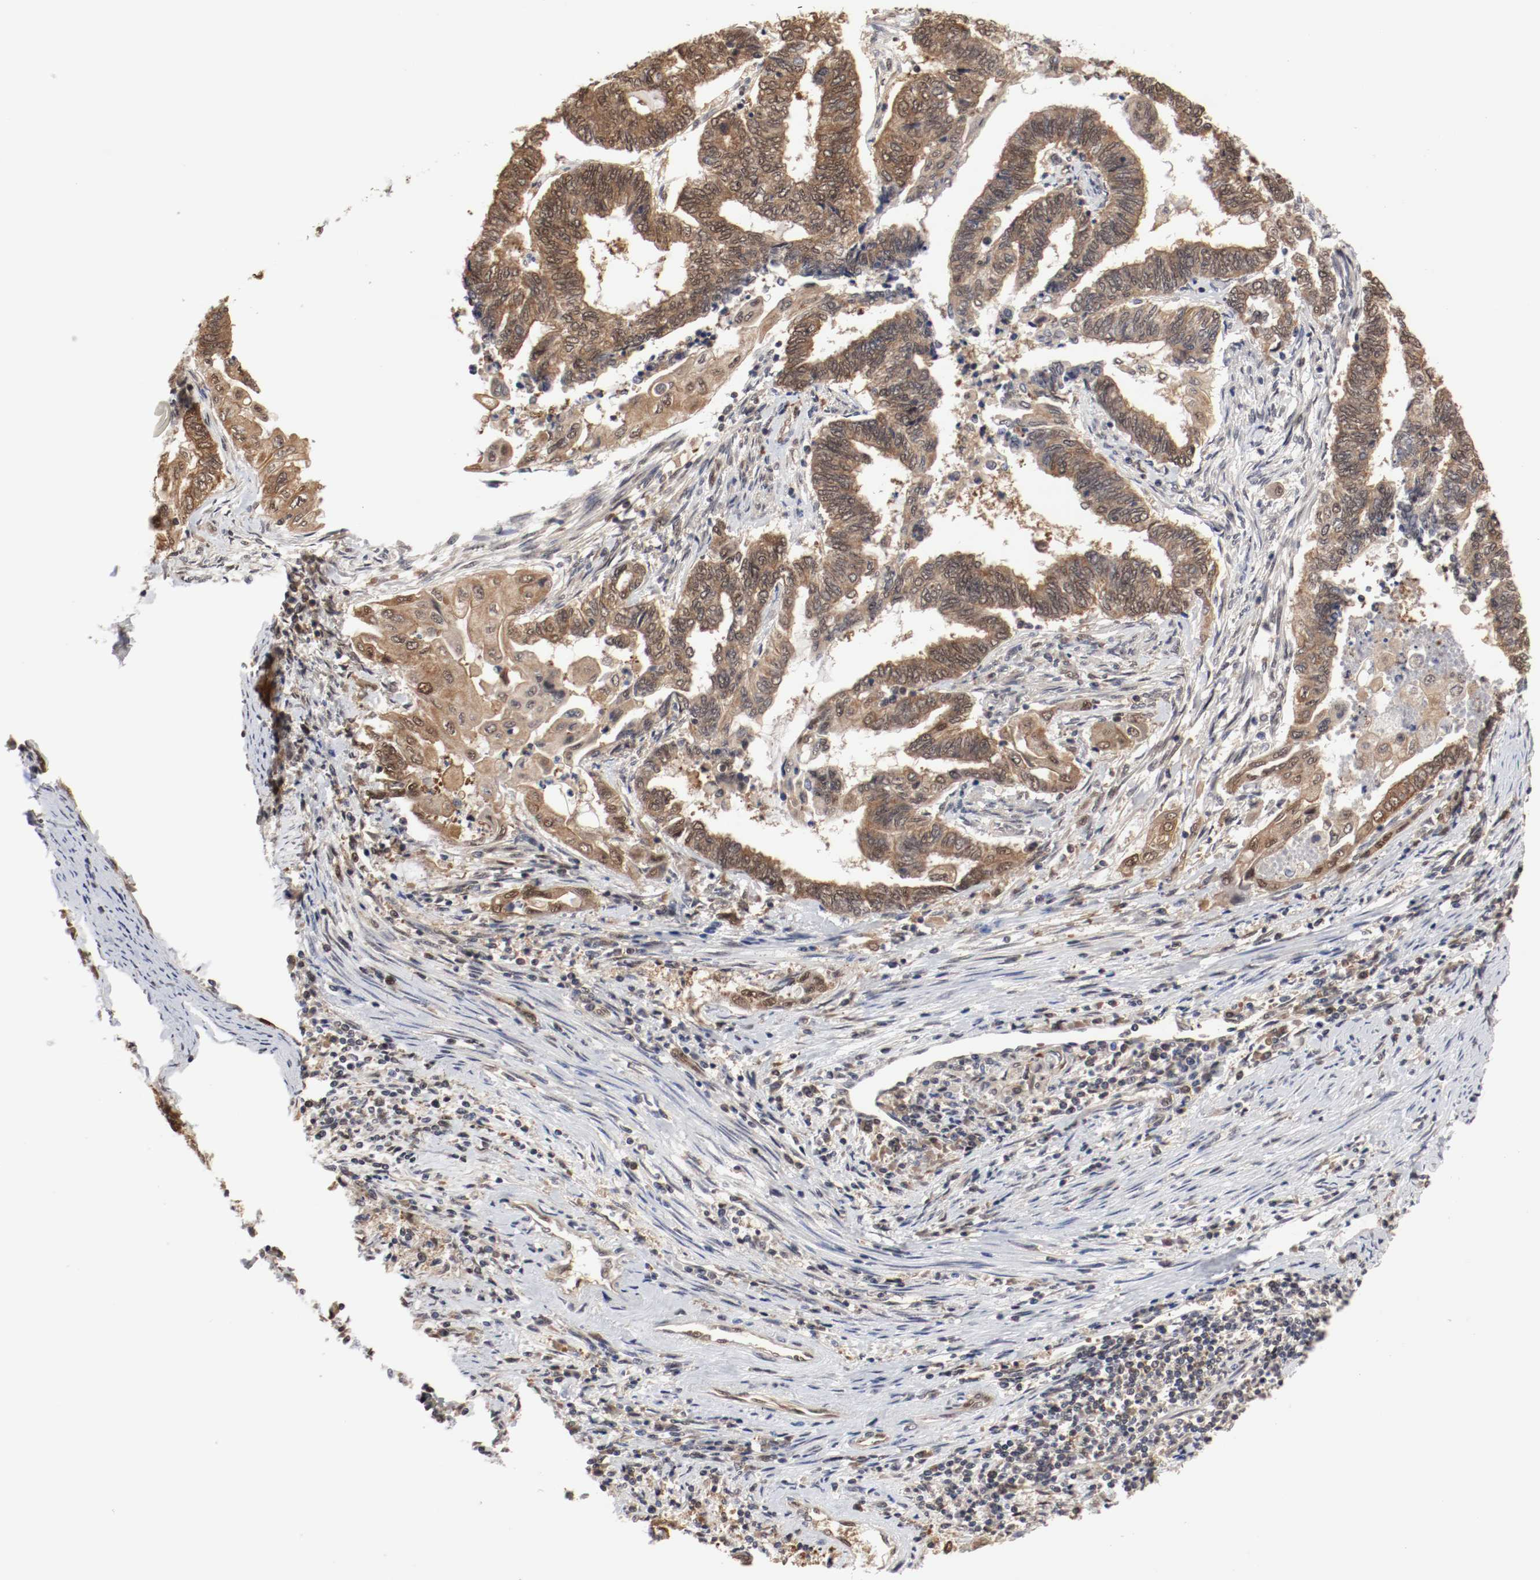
{"staining": {"intensity": "moderate", "quantity": ">75%", "location": "cytoplasmic/membranous,nuclear"}, "tissue": "endometrial cancer", "cell_type": "Tumor cells", "image_type": "cancer", "snomed": [{"axis": "morphology", "description": "Adenocarcinoma, NOS"}, {"axis": "topography", "description": "Uterus"}, {"axis": "topography", "description": "Endometrium"}], "caption": "The image displays staining of endometrial cancer (adenocarcinoma), revealing moderate cytoplasmic/membranous and nuclear protein staining (brown color) within tumor cells.", "gene": "AFG3L2", "patient": {"sex": "female", "age": 70}}